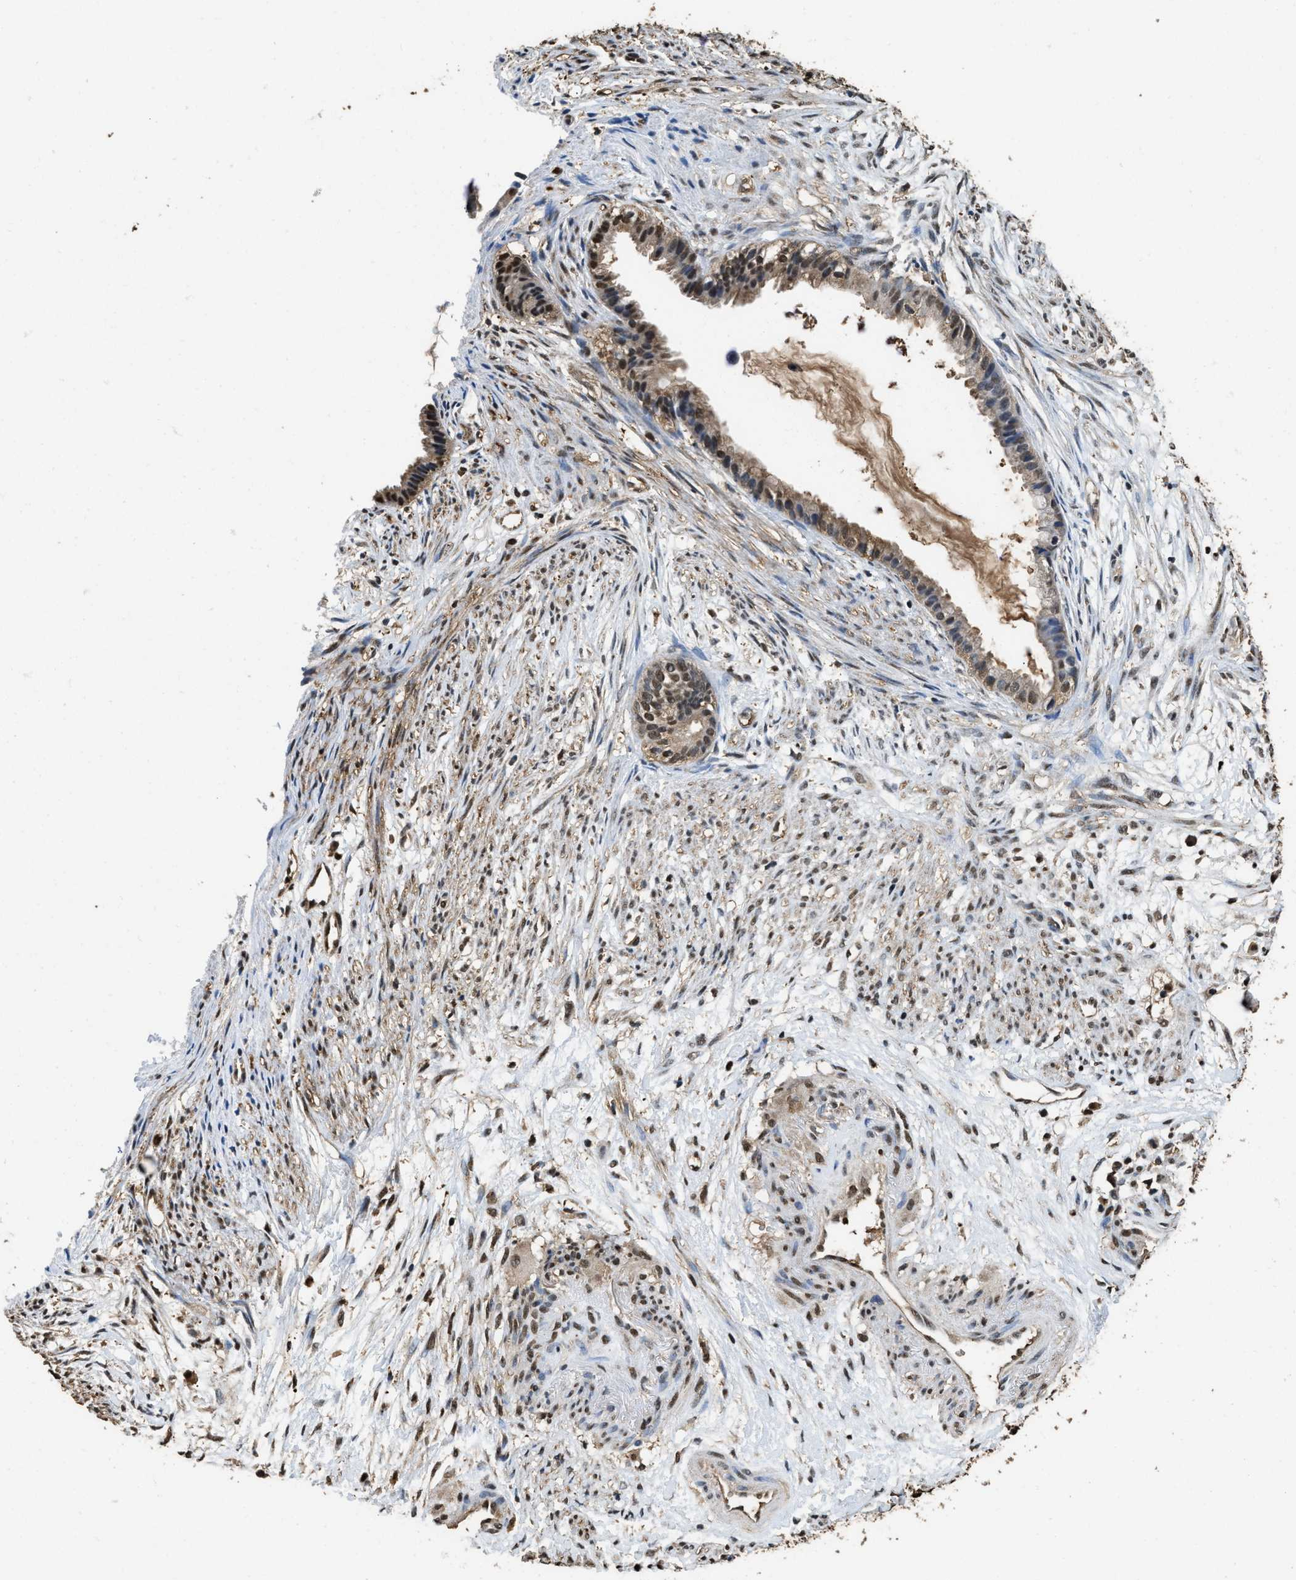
{"staining": {"intensity": "moderate", "quantity": ">75%", "location": "nuclear"}, "tissue": "cervical cancer", "cell_type": "Tumor cells", "image_type": "cancer", "snomed": [{"axis": "morphology", "description": "Normal tissue, NOS"}, {"axis": "morphology", "description": "Adenocarcinoma, NOS"}, {"axis": "topography", "description": "Cervix"}, {"axis": "topography", "description": "Endometrium"}], "caption": "Immunohistochemical staining of cervical cancer (adenocarcinoma) displays medium levels of moderate nuclear protein staining in about >75% of tumor cells. Nuclei are stained in blue.", "gene": "GAPDH", "patient": {"sex": "female", "age": 86}}